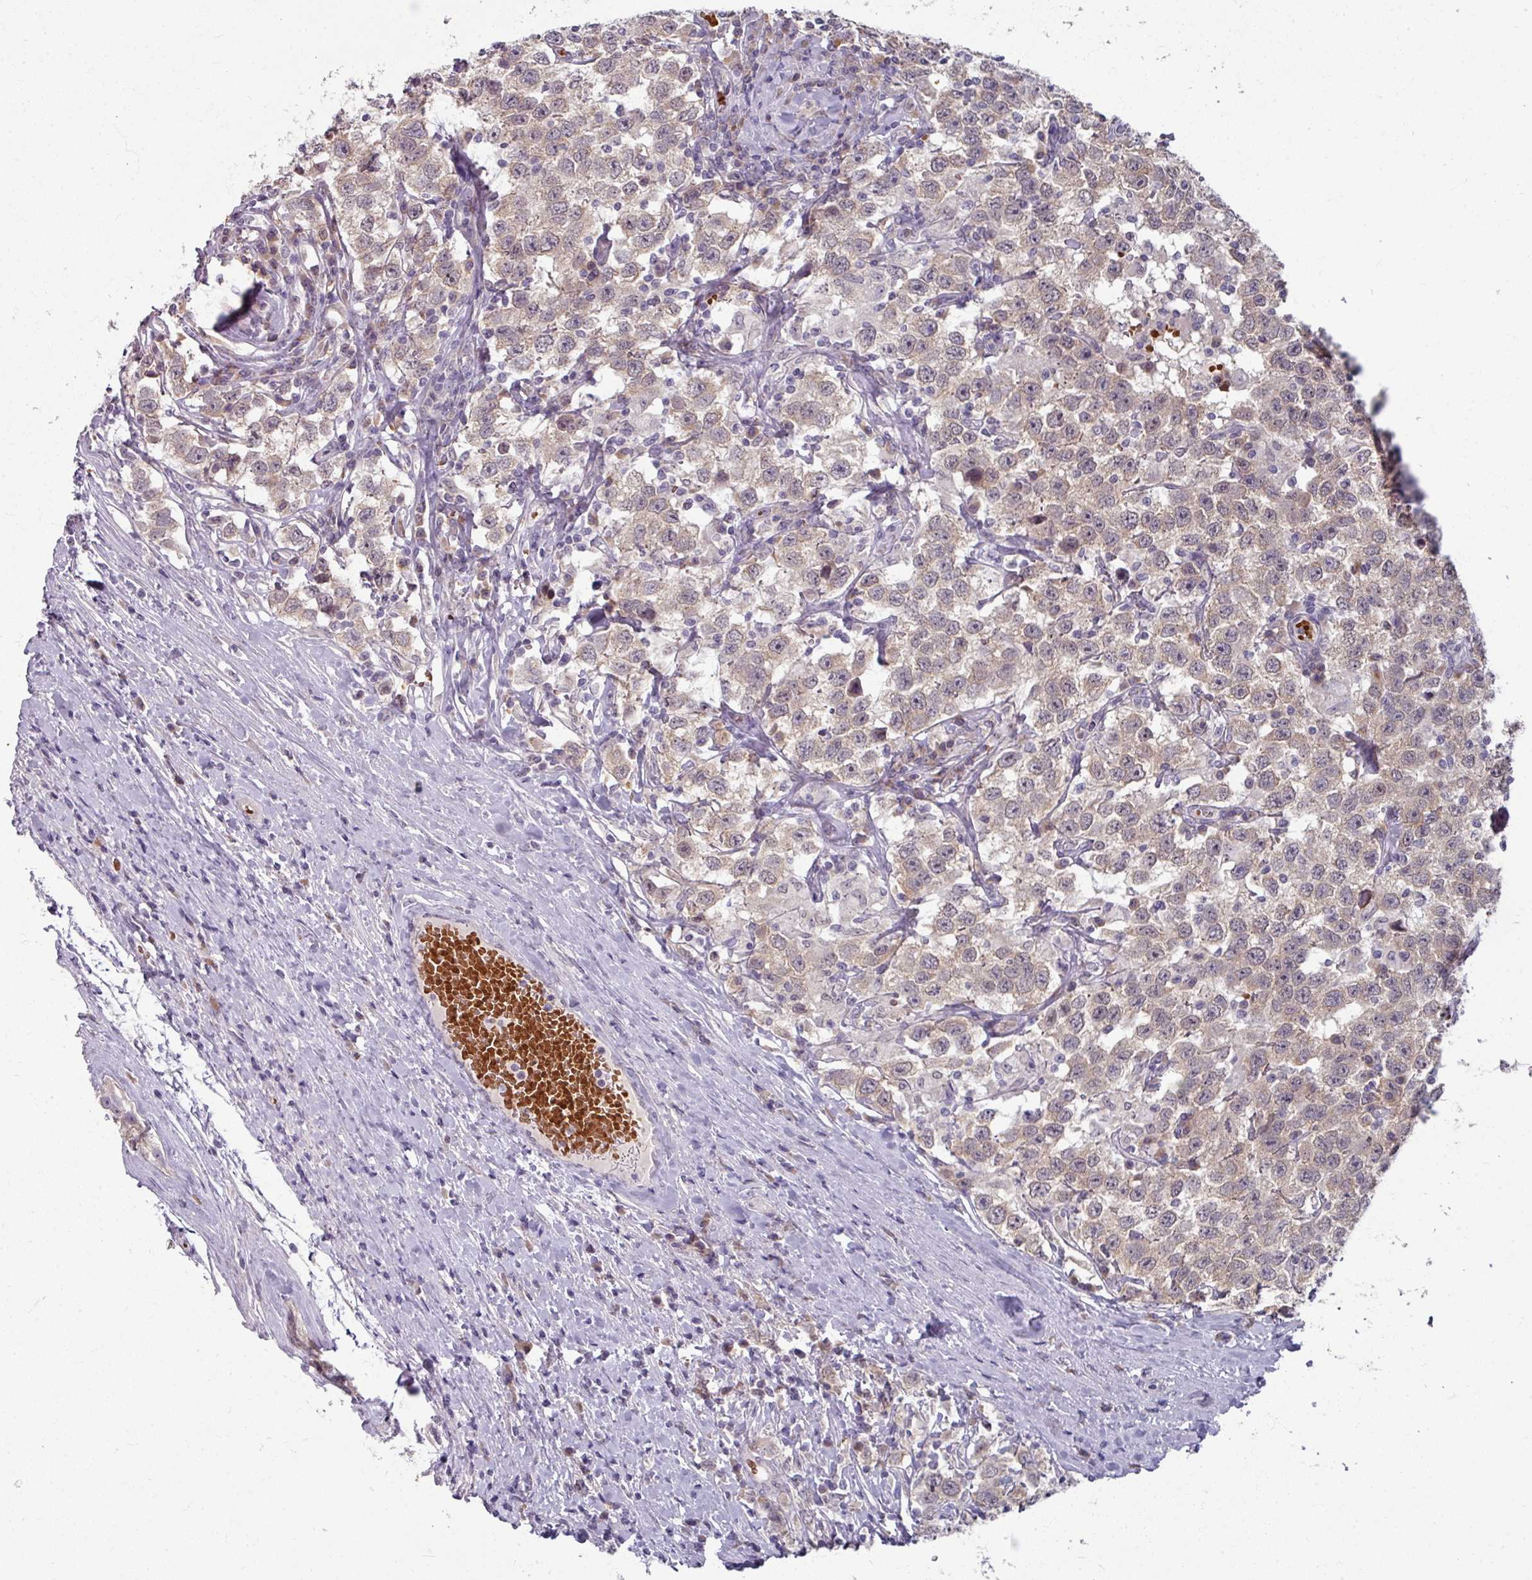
{"staining": {"intensity": "weak", "quantity": "25%-75%", "location": "cytoplasmic/membranous"}, "tissue": "testis cancer", "cell_type": "Tumor cells", "image_type": "cancer", "snomed": [{"axis": "morphology", "description": "Seminoma, NOS"}, {"axis": "topography", "description": "Testis"}], "caption": "There is low levels of weak cytoplasmic/membranous positivity in tumor cells of seminoma (testis), as demonstrated by immunohistochemical staining (brown color).", "gene": "KMT5C", "patient": {"sex": "male", "age": 41}}